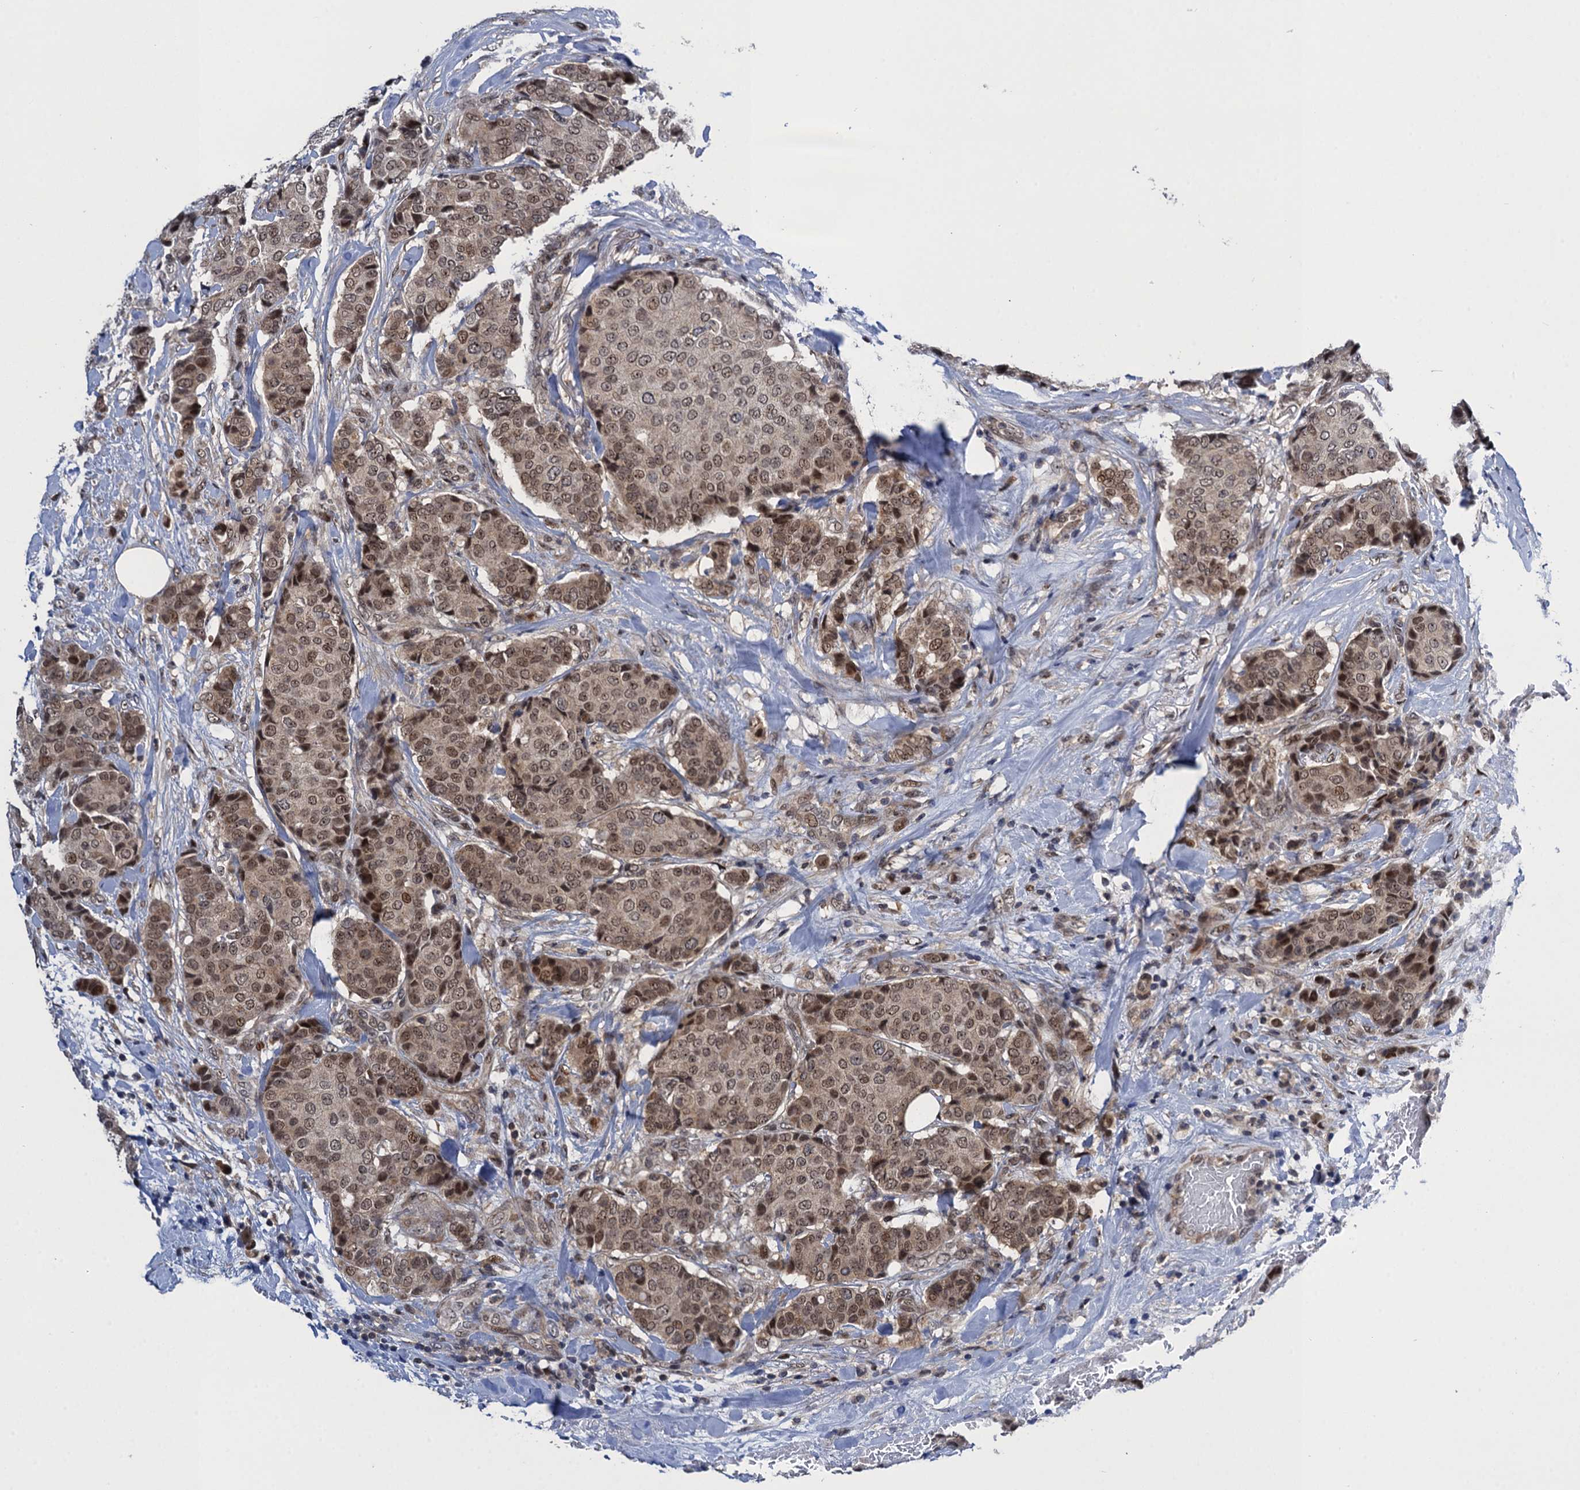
{"staining": {"intensity": "moderate", "quantity": "25%-75%", "location": "nuclear"}, "tissue": "breast cancer", "cell_type": "Tumor cells", "image_type": "cancer", "snomed": [{"axis": "morphology", "description": "Duct carcinoma"}, {"axis": "topography", "description": "Breast"}], "caption": "Human breast cancer (infiltrating ductal carcinoma) stained for a protein (brown) reveals moderate nuclear positive positivity in approximately 25%-75% of tumor cells.", "gene": "ZAR1L", "patient": {"sex": "female", "age": 75}}